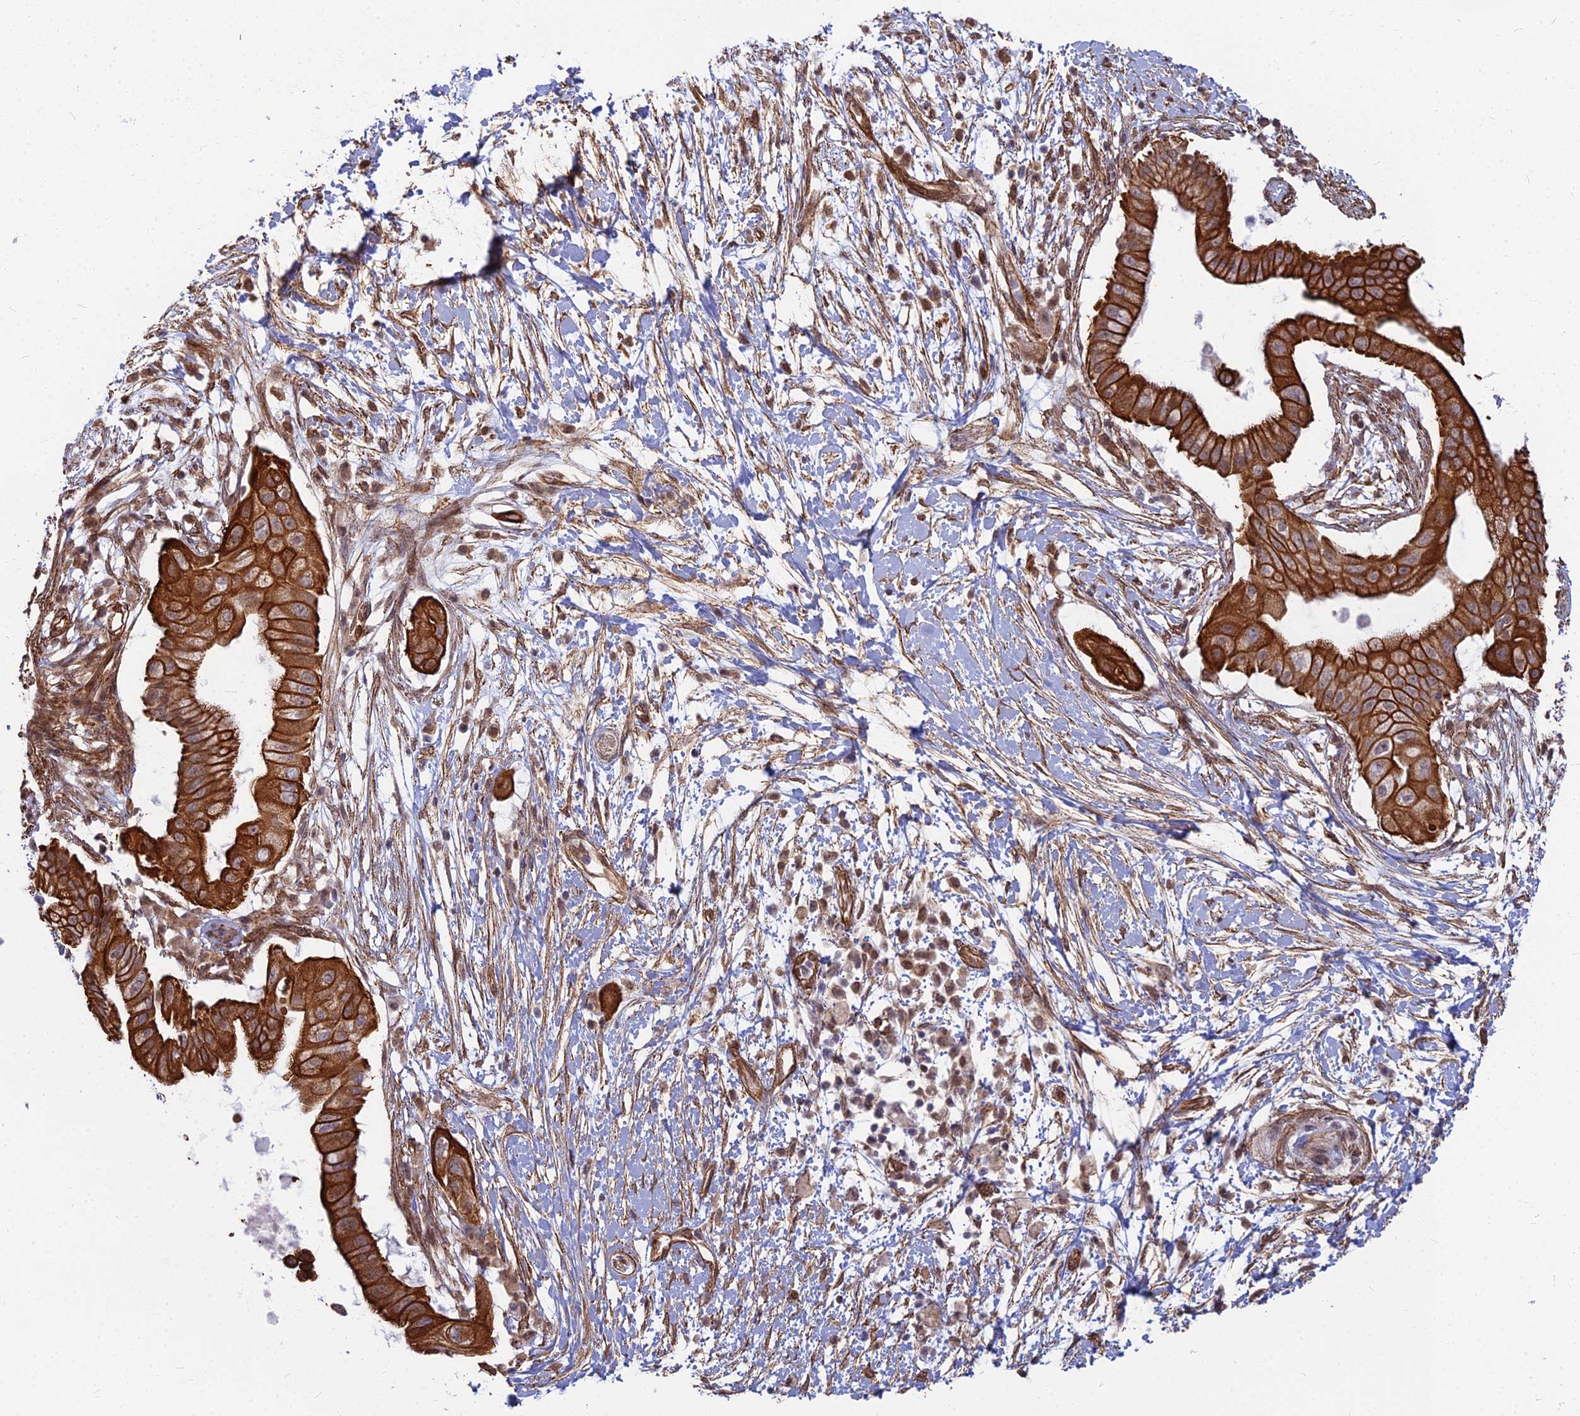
{"staining": {"intensity": "strong", "quantity": ">75%", "location": "cytoplasmic/membranous"}, "tissue": "pancreatic cancer", "cell_type": "Tumor cells", "image_type": "cancer", "snomed": [{"axis": "morphology", "description": "Adenocarcinoma, NOS"}, {"axis": "topography", "description": "Pancreas"}], "caption": "Immunohistochemical staining of human pancreatic cancer exhibits high levels of strong cytoplasmic/membranous protein positivity in approximately >75% of tumor cells. (DAB (3,3'-diaminobenzidine) = brown stain, brightfield microscopy at high magnification).", "gene": "YJU2", "patient": {"sex": "male", "age": 68}}